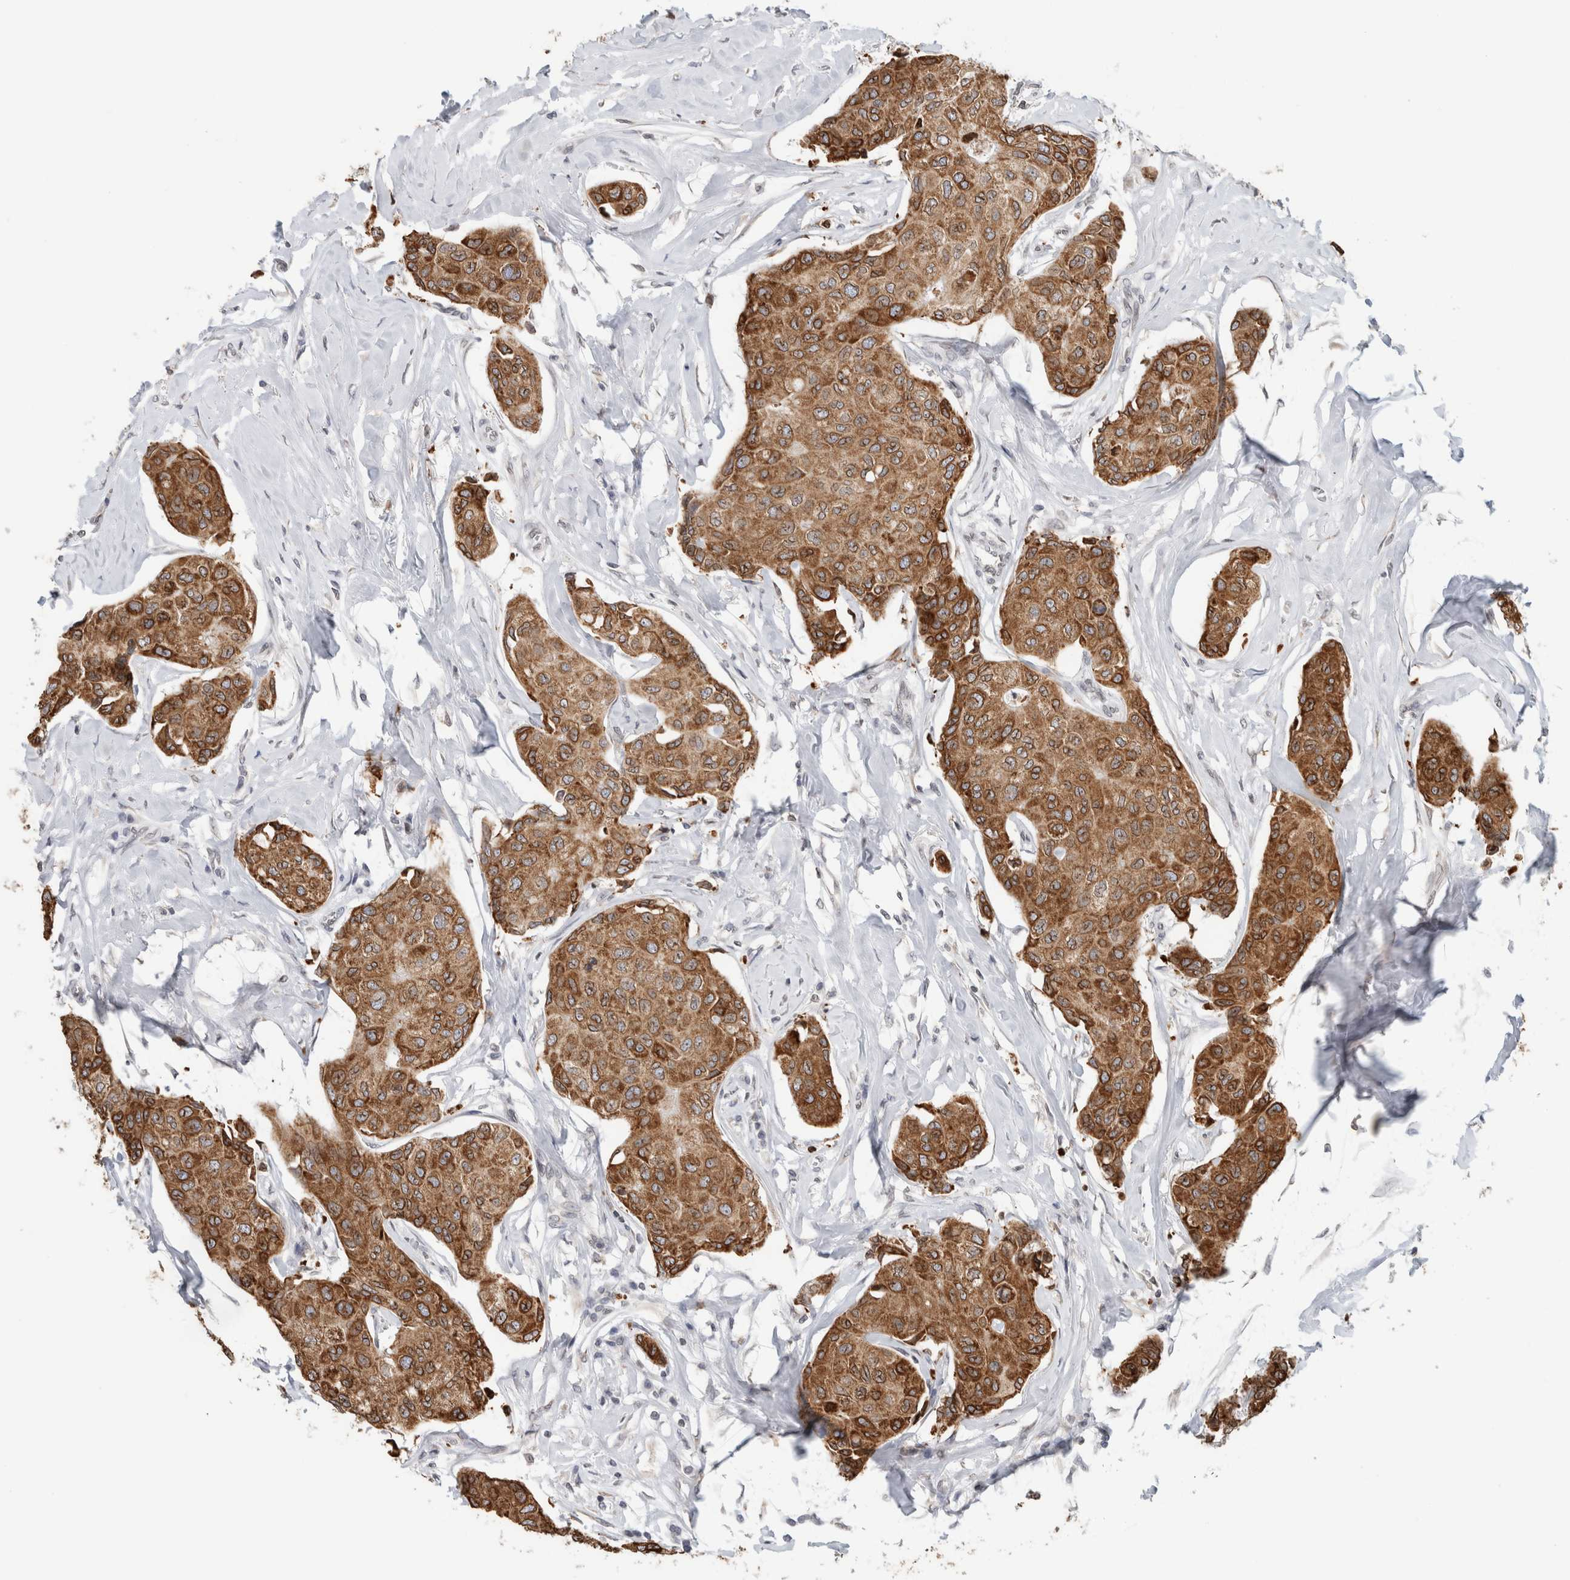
{"staining": {"intensity": "moderate", "quantity": ">75%", "location": "cytoplasmic/membranous,nuclear"}, "tissue": "breast cancer", "cell_type": "Tumor cells", "image_type": "cancer", "snomed": [{"axis": "morphology", "description": "Duct carcinoma"}, {"axis": "topography", "description": "Breast"}], "caption": "Infiltrating ductal carcinoma (breast) stained with DAB (3,3'-diaminobenzidine) immunohistochemistry reveals medium levels of moderate cytoplasmic/membranous and nuclear positivity in approximately >75% of tumor cells. The staining is performed using DAB brown chromogen to label protein expression. The nuclei are counter-stained blue using hematoxylin.", "gene": "RBMX2", "patient": {"sex": "female", "age": 80}}